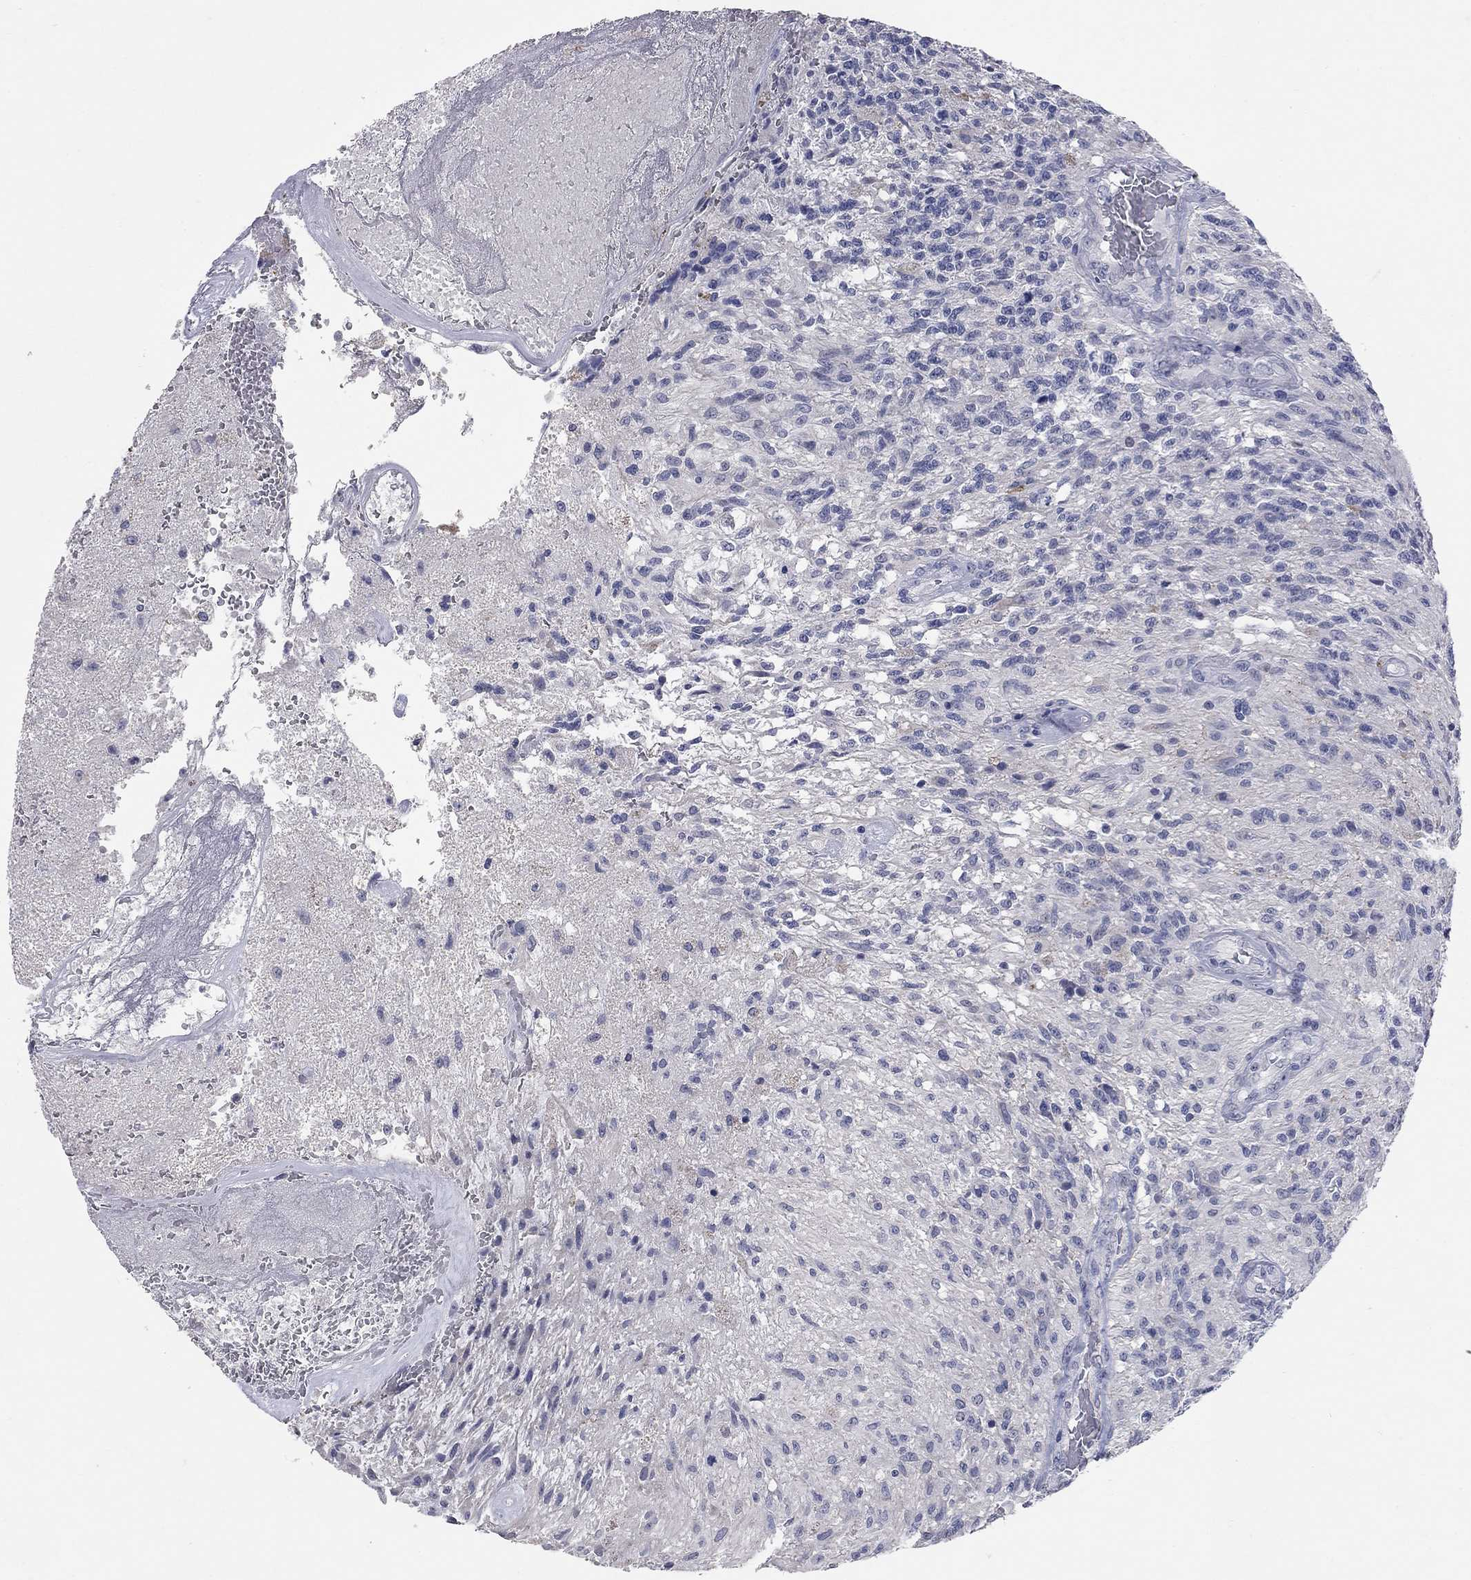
{"staining": {"intensity": "negative", "quantity": "none", "location": "none"}, "tissue": "glioma", "cell_type": "Tumor cells", "image_type": "cancer", "snomed": [{"axis": "morphology", "description": "Glioma, malignant, High grade"}, {"axis": "topography", "description": "Brain"}], "caption": "This histopathology image is of malignant glioma (high-grade) stained with immunohistochemistry (IHC) to label a protein in brown with the nuclei are counter-stained blue. There is no expression in tumor cells. (Immunohistochemistry (ihc), brightfield microscopy, high magnification).", "gene": "SYT12", "patient": {"sex": "male", "age": 56}}